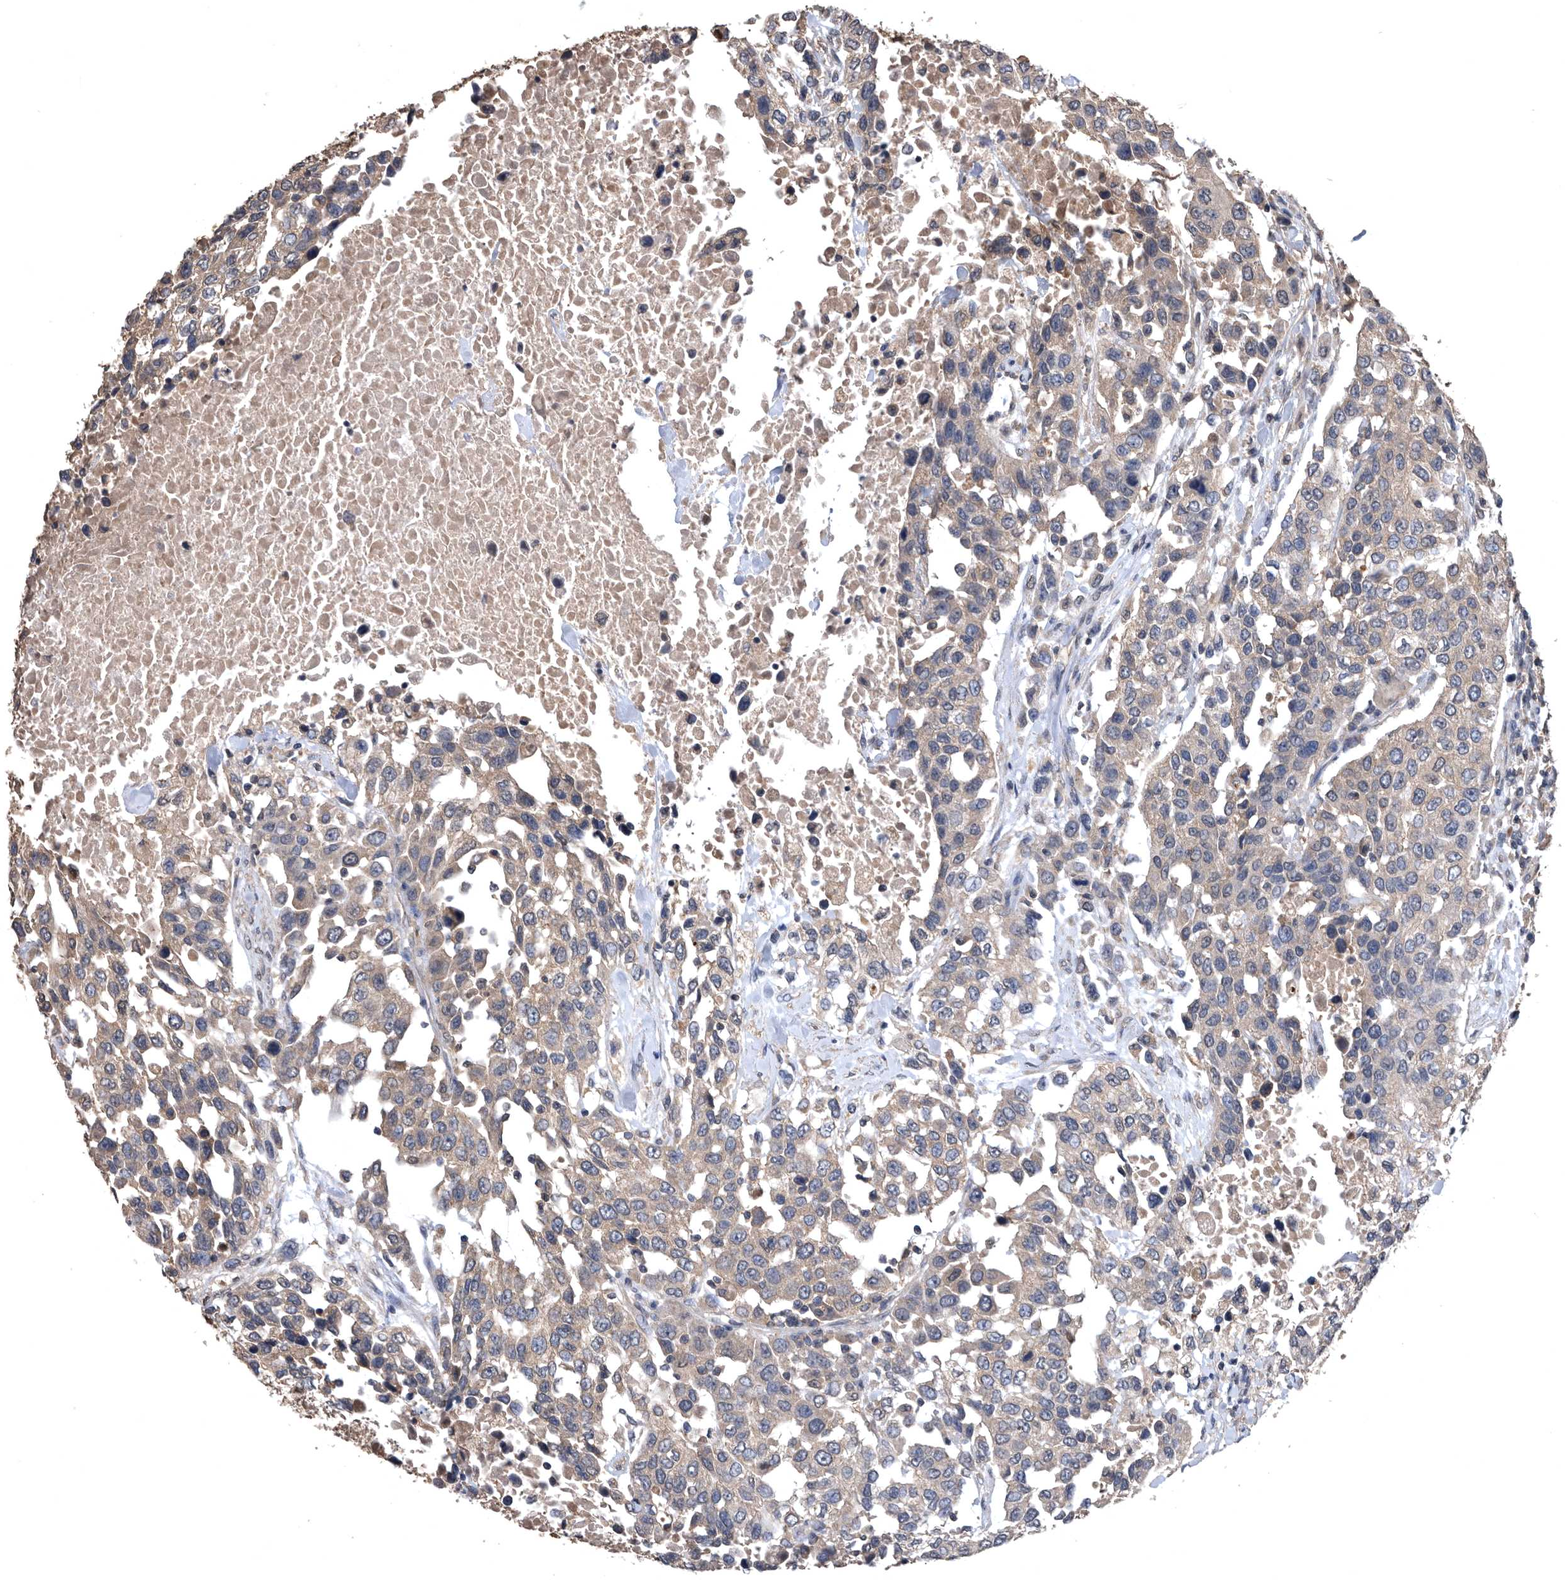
{"staining": {"intensity": "weak", "quantity": ">75%", "location": "cytoplasmic/membranous"}, "tissue": "urothelial cancer", "cell_type": "Tumor cells", "image_type": "cancer", "snomed": [{"axis": "morphology", "description": "Urothelial carcinoma, High grade"}, {"axis": "topography", "description": "Urinary bladder"}], "caption": "A high-resolution image shows immunohistochemistry (IHC) staining of urothelial carcinoma (high-grade), which reveals weak cytoplasmic/membranous expression in approximately >75% of tumor cells.", "gene": "NRBP1", "patient": {"sex": "female", "age": 80}}